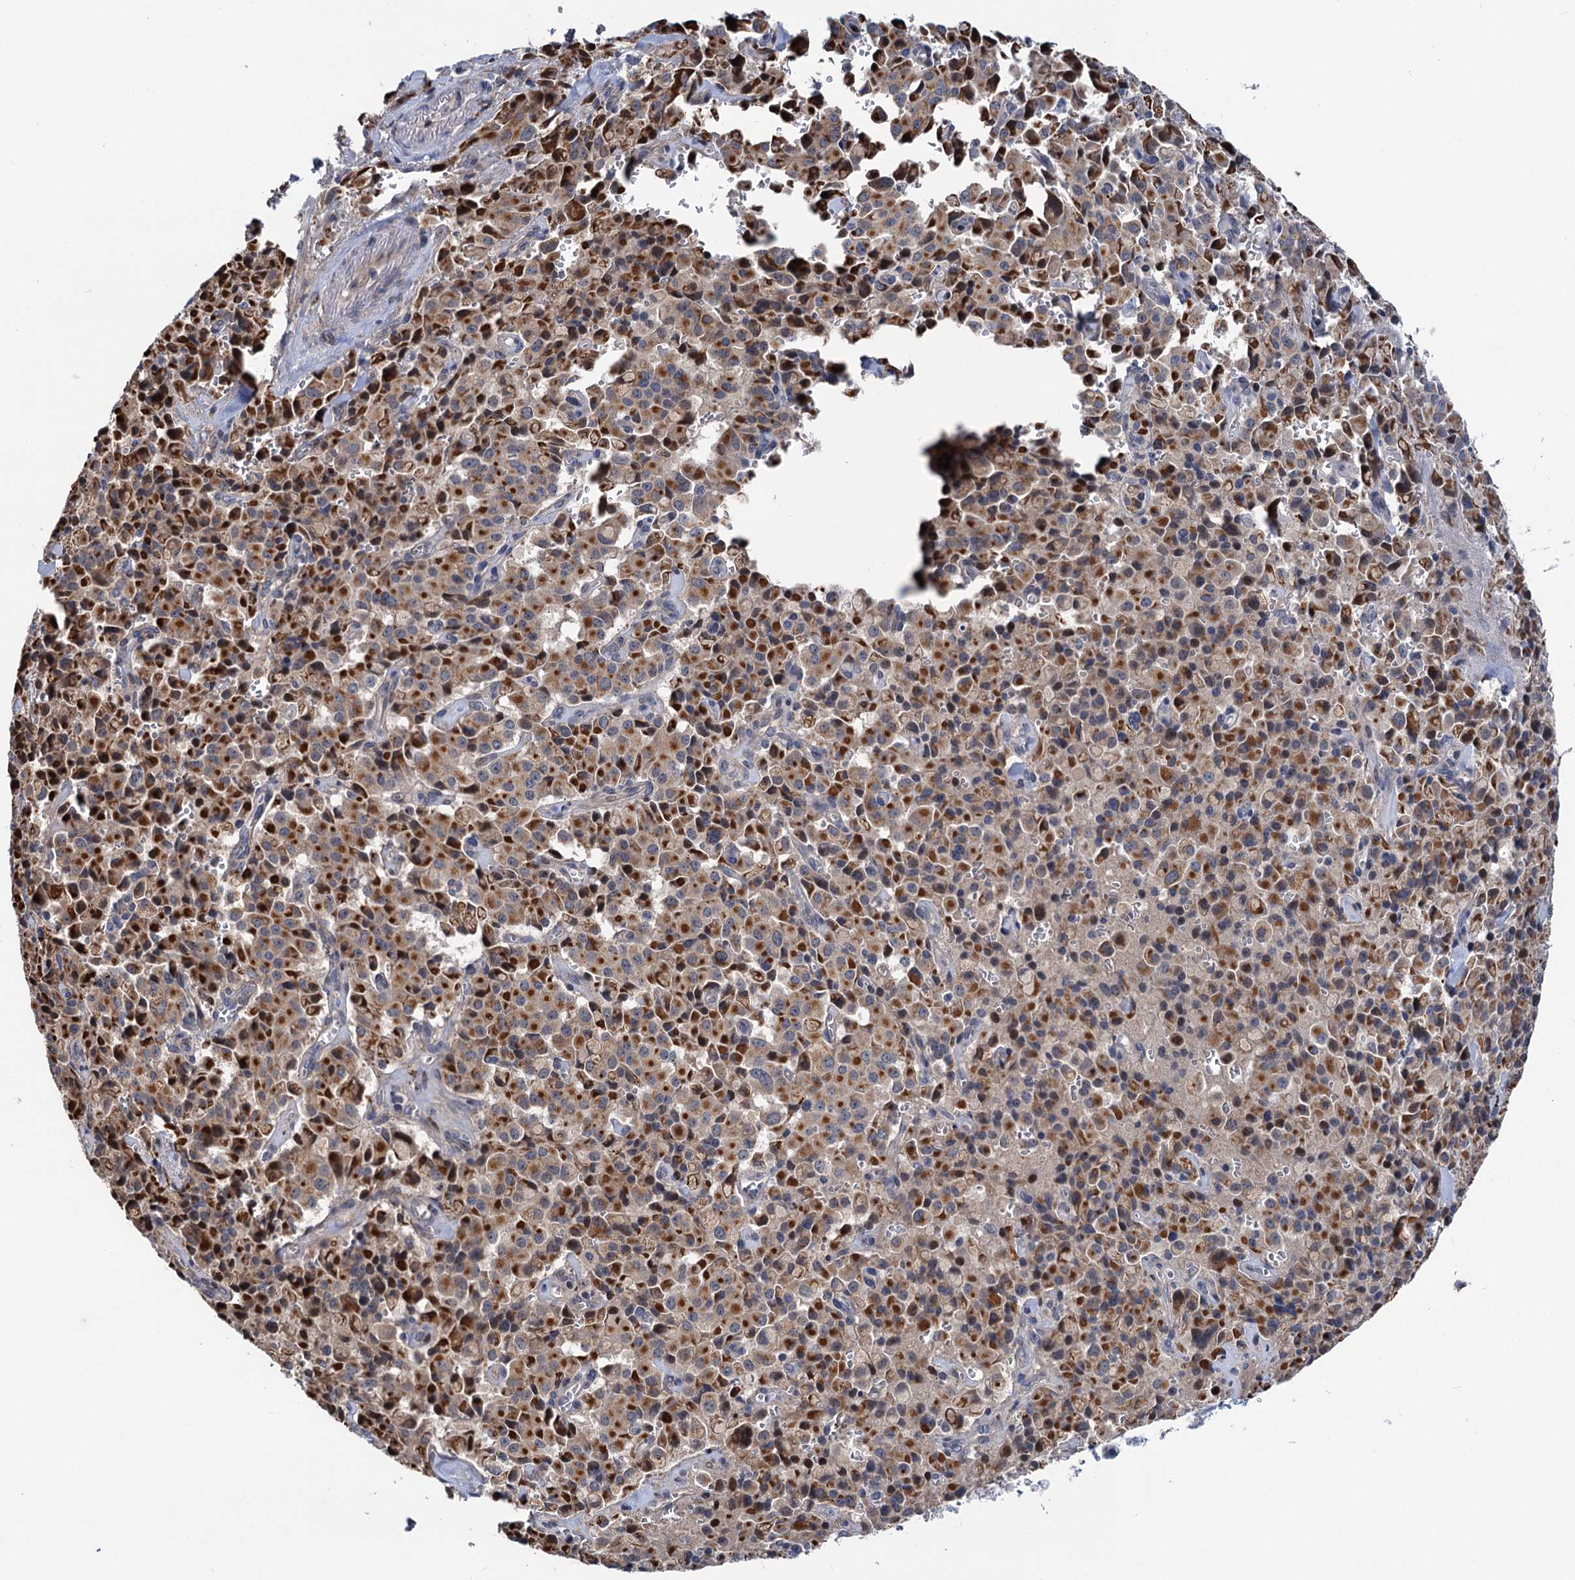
{"staining": {"intensity": "moderate", "quantity": ">75%", "location": "cytoplasmic/membranous"}, "tissue": "pancreatic cancer", "cell_type": "Tumor cells", "image_type": "cancer", "snomed": [{"axis": "morphology", "description": "Adenocarcinoma, NOS"}, {"axis": "topography", "description": "Pancreas"}], "caption": "This is an image of immunohistochemistry staining of pancreatic adenocarcinoma, which shows moderate expression in the cytoplasmic/membranous of tumor cells.", "gene": "UBR1", "patient": {"sex": "male", "age": 65}}